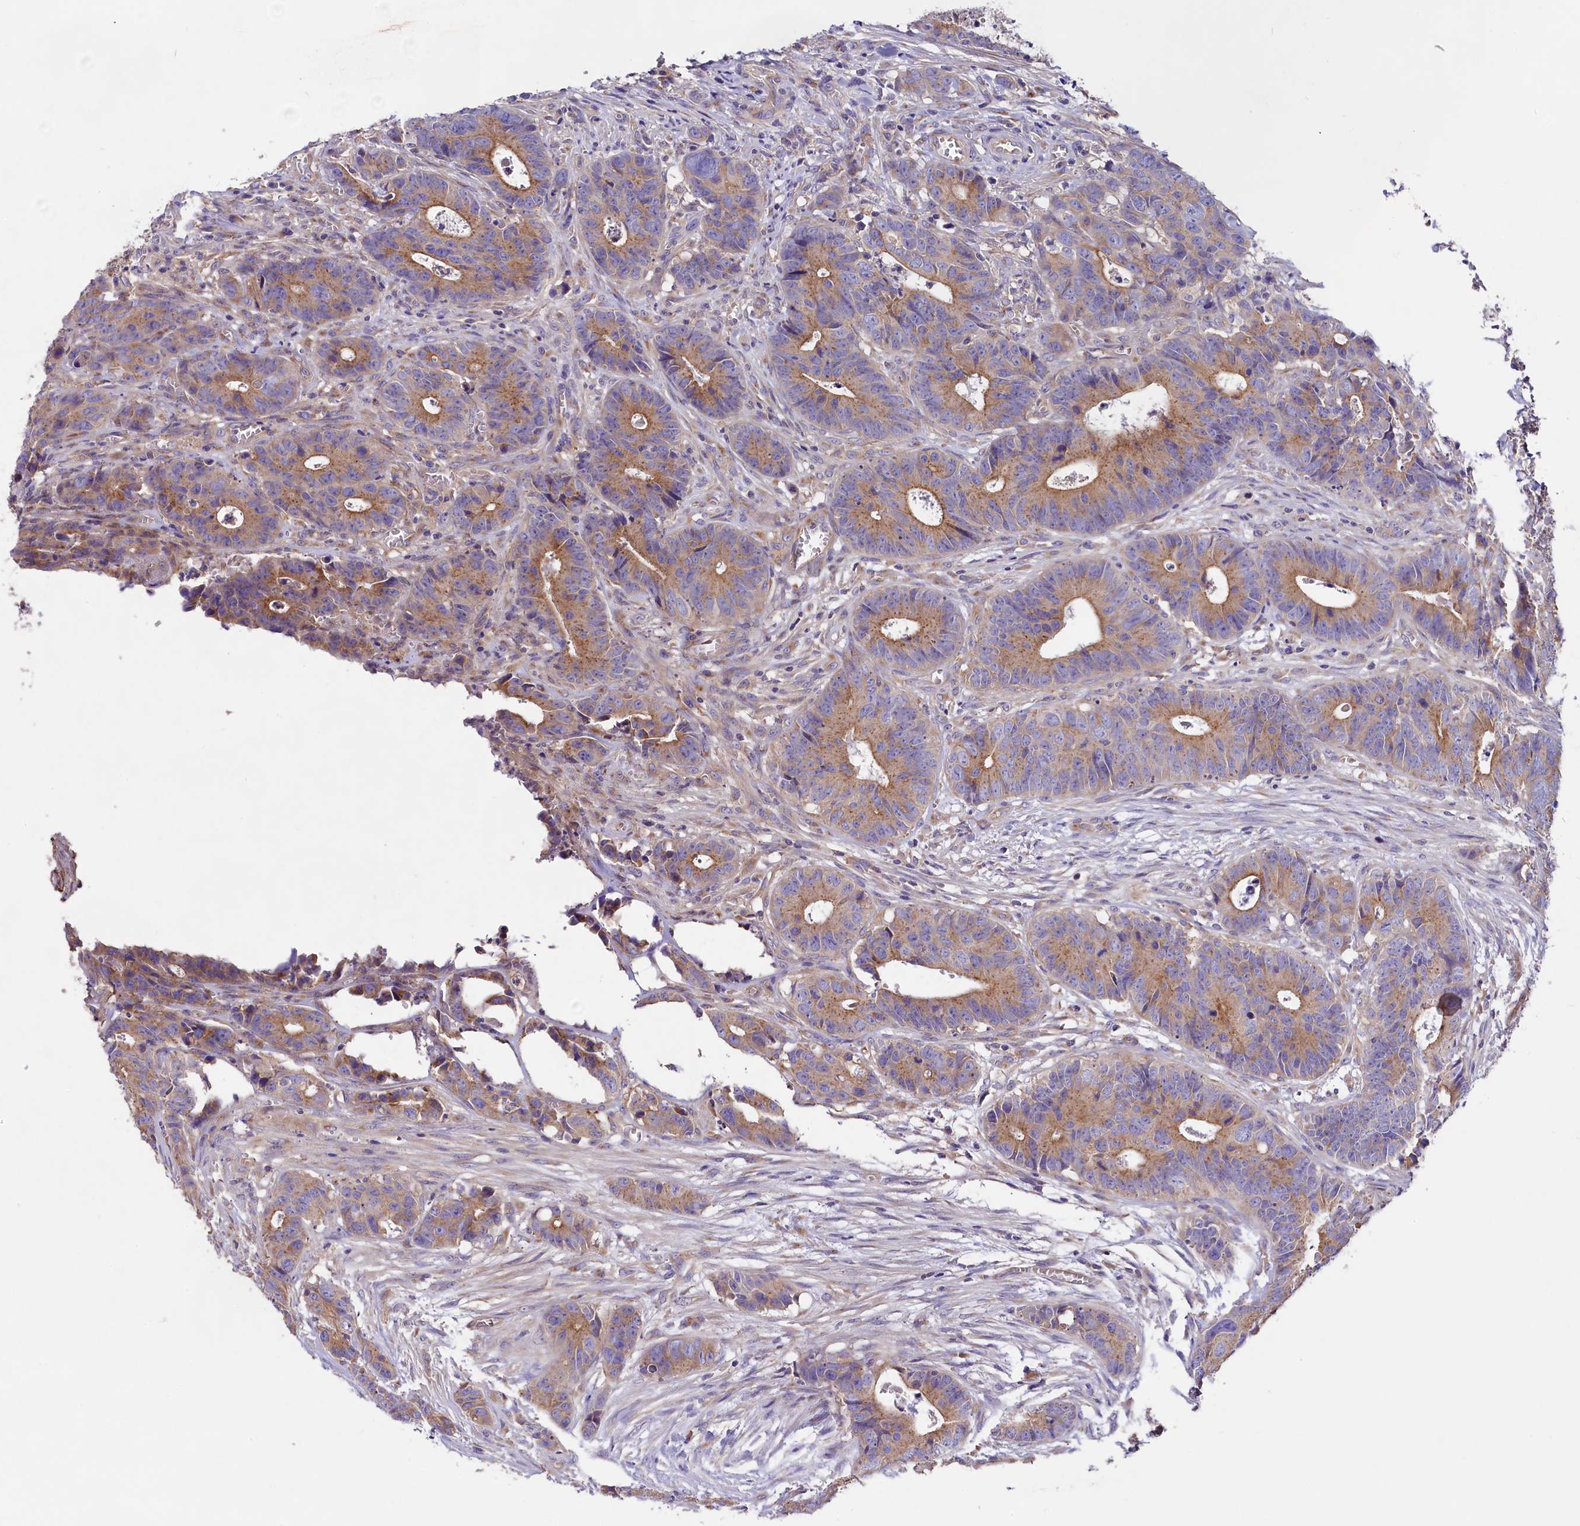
{"staining": {"intensity": "moderate", "quantity": ">75%", "location": "cytoplasmic/membranous"}, "tissue": "colorectal cancer", "cell_type": "Tumor cells", "image_type": "cancer", "snomed": [{"axis": "morphology", "description": "Adenocarcinoma, NOS"}, {"axis": "topography", "description": "Colon"}], "caption": "Adenocarcinoma (colorectal) was stained to show a protein in brown. There is medium levels of moderate cytoplasmic/membranous positivity in approximately >75% of tumor cells.", "gene": "PEMT", "patient": {"sex": "female", "age": 57}}